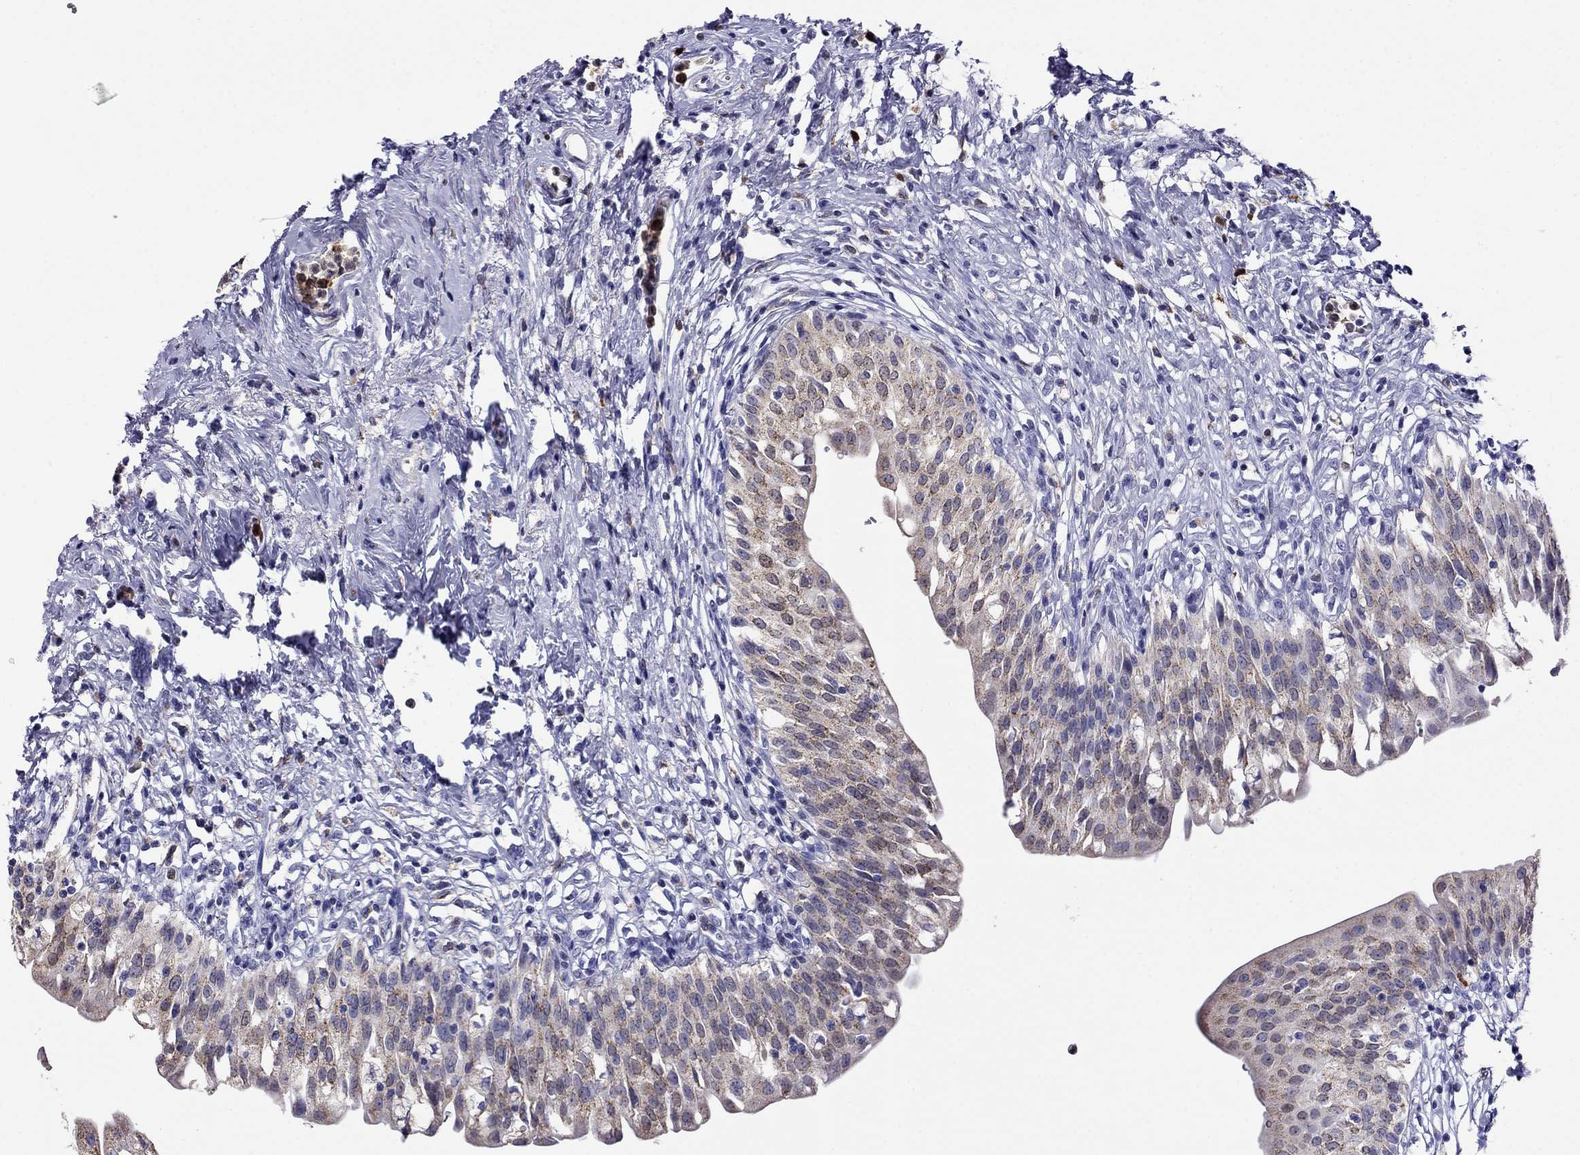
{"staining": {"intensity": "weak", "quantity": "25%-75%", "location": "cytoplasmic/membranous"}, "tissue": "urinary bladder", "cell_type": "Urothelial cells", "image_type": "normal", "snomed": [{"axis": "morphology", "description": "Normal tissue, NOS"}, {"axis": "topography", "description": "Urinary bladder"}], "caption": "High-magnification brightfield microscopy of unremarkable urinary bladder stained with DAB (brown) and counterstained with hematoxylin (blue). urothelial cells exhibit weak cytoplasmic/membranous expression is present in approximately25%-75% of cells. Nuclei are stained in blue.", "gene": "SCG2", "patient": {"sex": "male", "age": 76}}